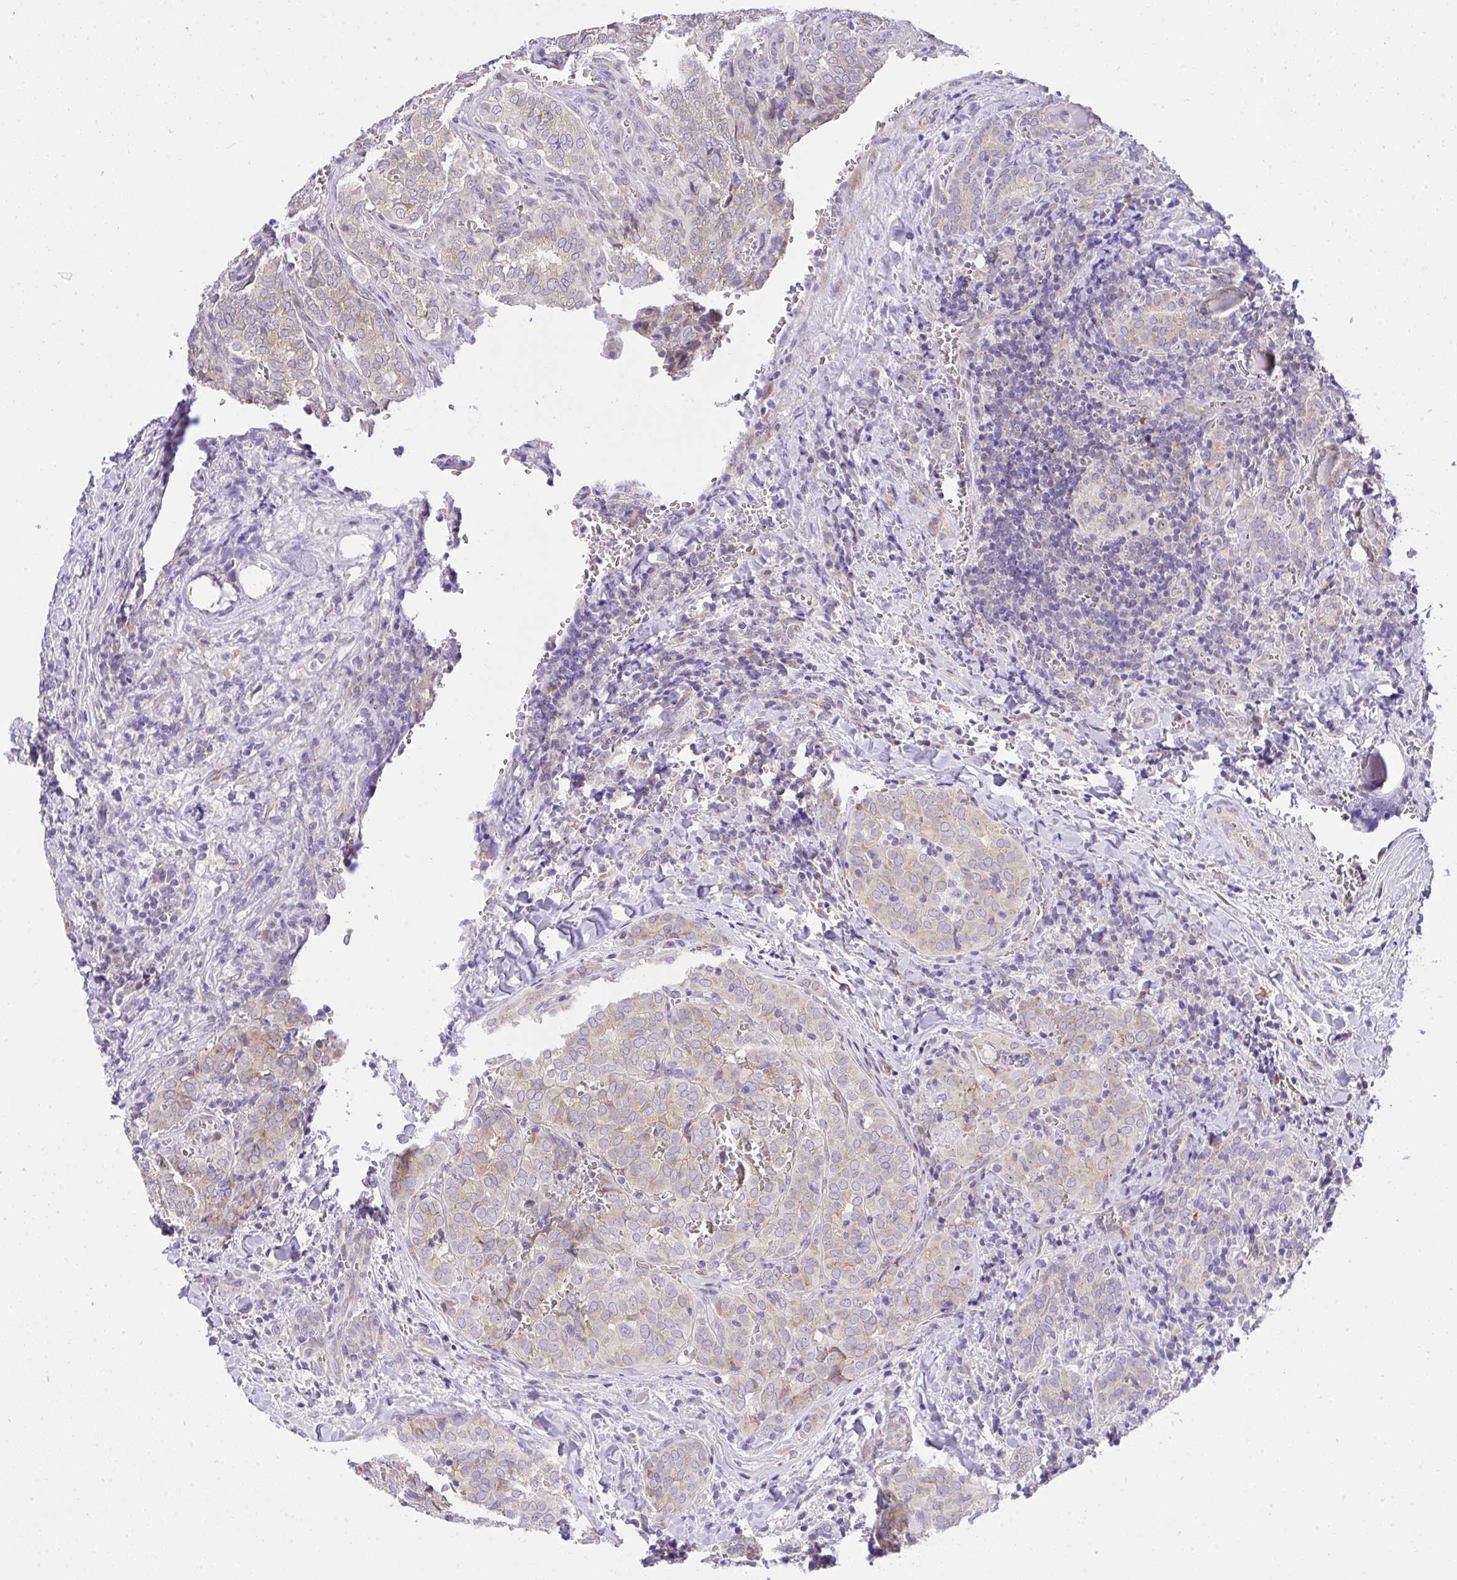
{"staining": {"intensity": "weak", "quantity": "25%-75%", "location": "cytoplasmic/membranous"}, "tissue": "thyroid cancer", "cell_type": "Tumor cells", "image_type": "cancer", "snomed": [{"axis": "morphology", "description": "Papillary adenocarcinoma, NOS"}, {"axis": "topography", "description": "Thyroid gland"}], "caption": "Brown immunohistochemical staining in thyroid cancer exhibits weak cytoplasmic/membranous positivity in approximately 25%-75% of tumor cells. (DAB = brown stain, brightfield microscopy at high magnification).", "gene": "VGLL3", "patient": {"sex": "female", "age": 30}}